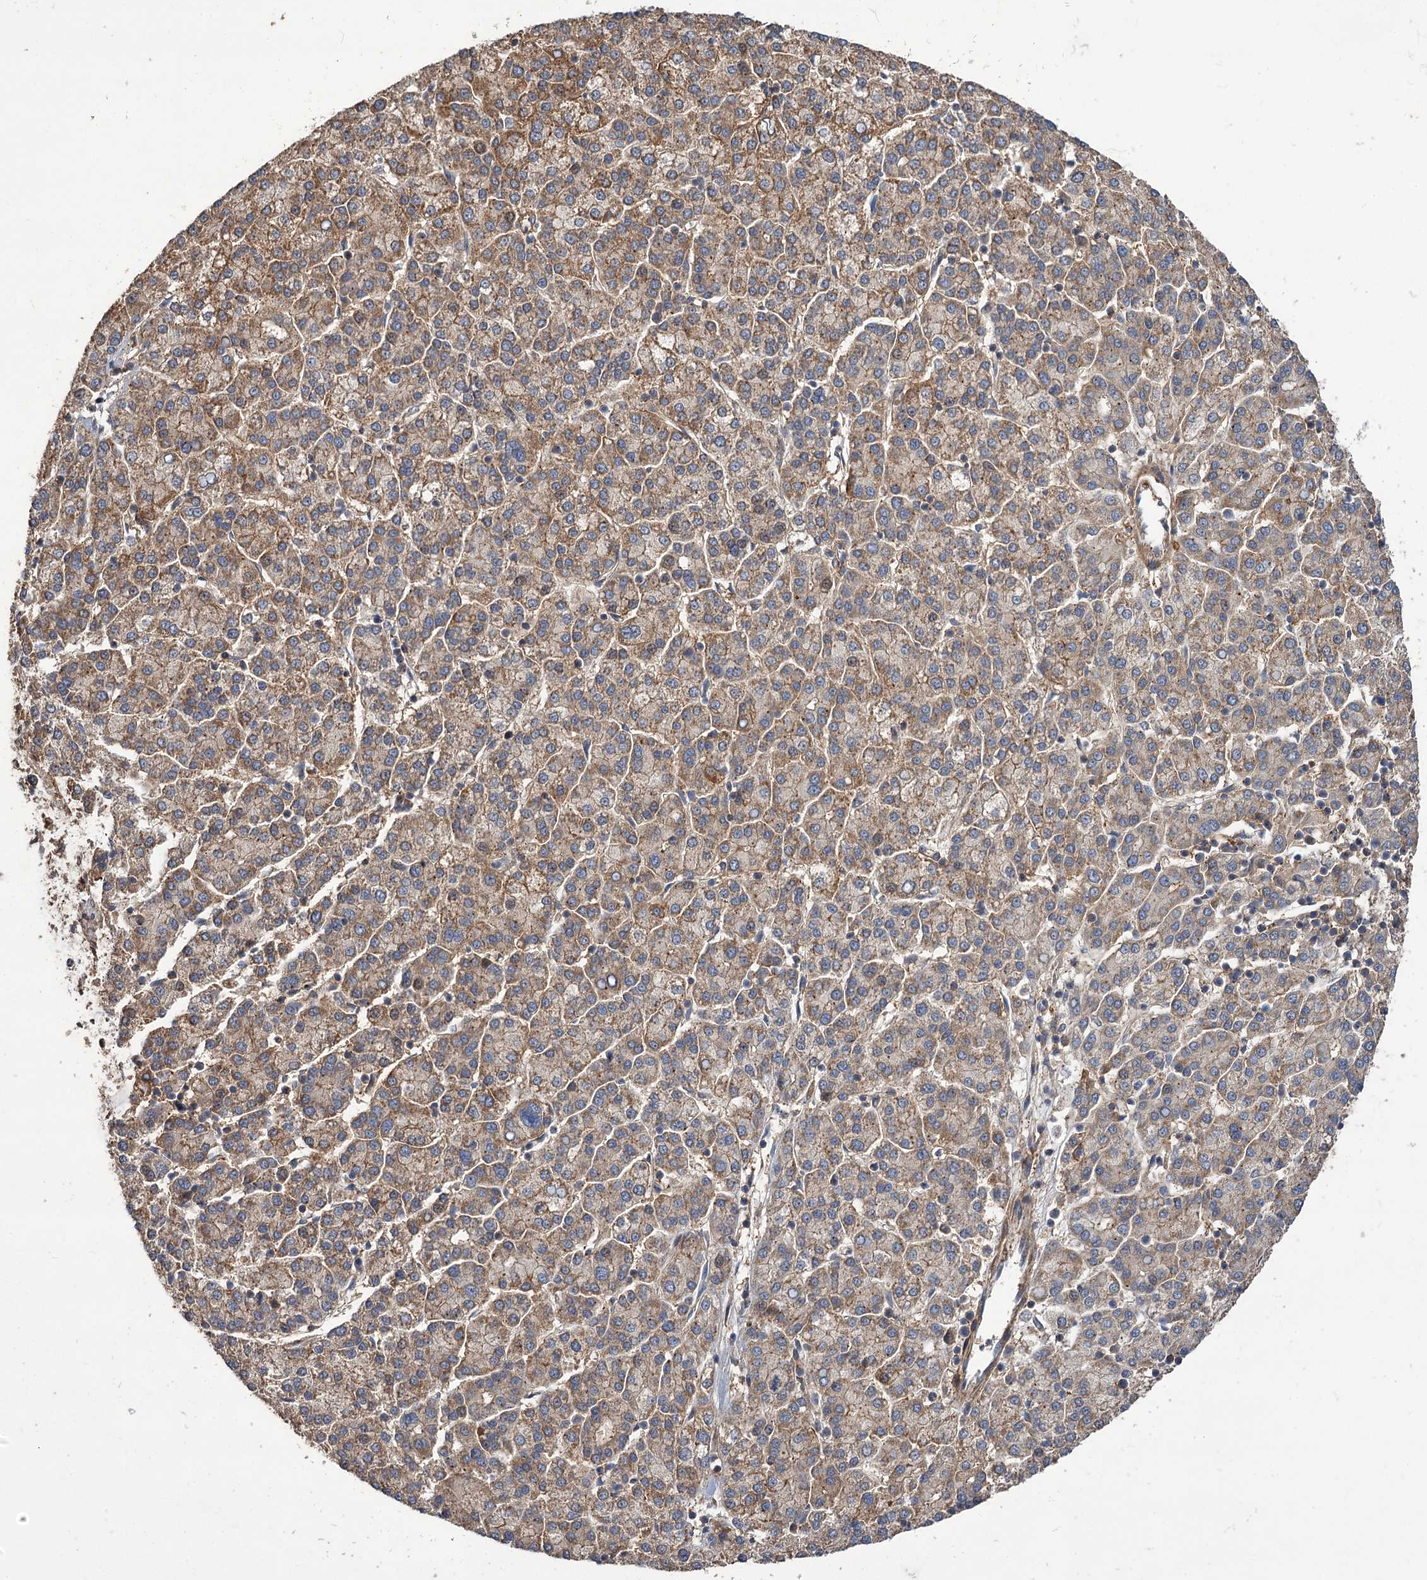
{"staining": {"intensity": "moderate", "quantity": ">75%", "location": "cytoplasmic/membranous"}, "tissue": "liver cancer", "cell_type": "Tumor cells", "image_type": "cancer", "snomed": [{"axis": "morphology", "description": "Carcinoma, Hepatocellular, NOS"}, {"axis": "topography", "description": "Liver"}], "caption": "Immunohistochemical staining of hepatocellular carcinoma (liver) reveals moderate cytoplasmic/membranous protein expression in approximately >75% of tumor cells.", "gene": "FBXW8", "patient": {"sex": "female", "age": 58}}